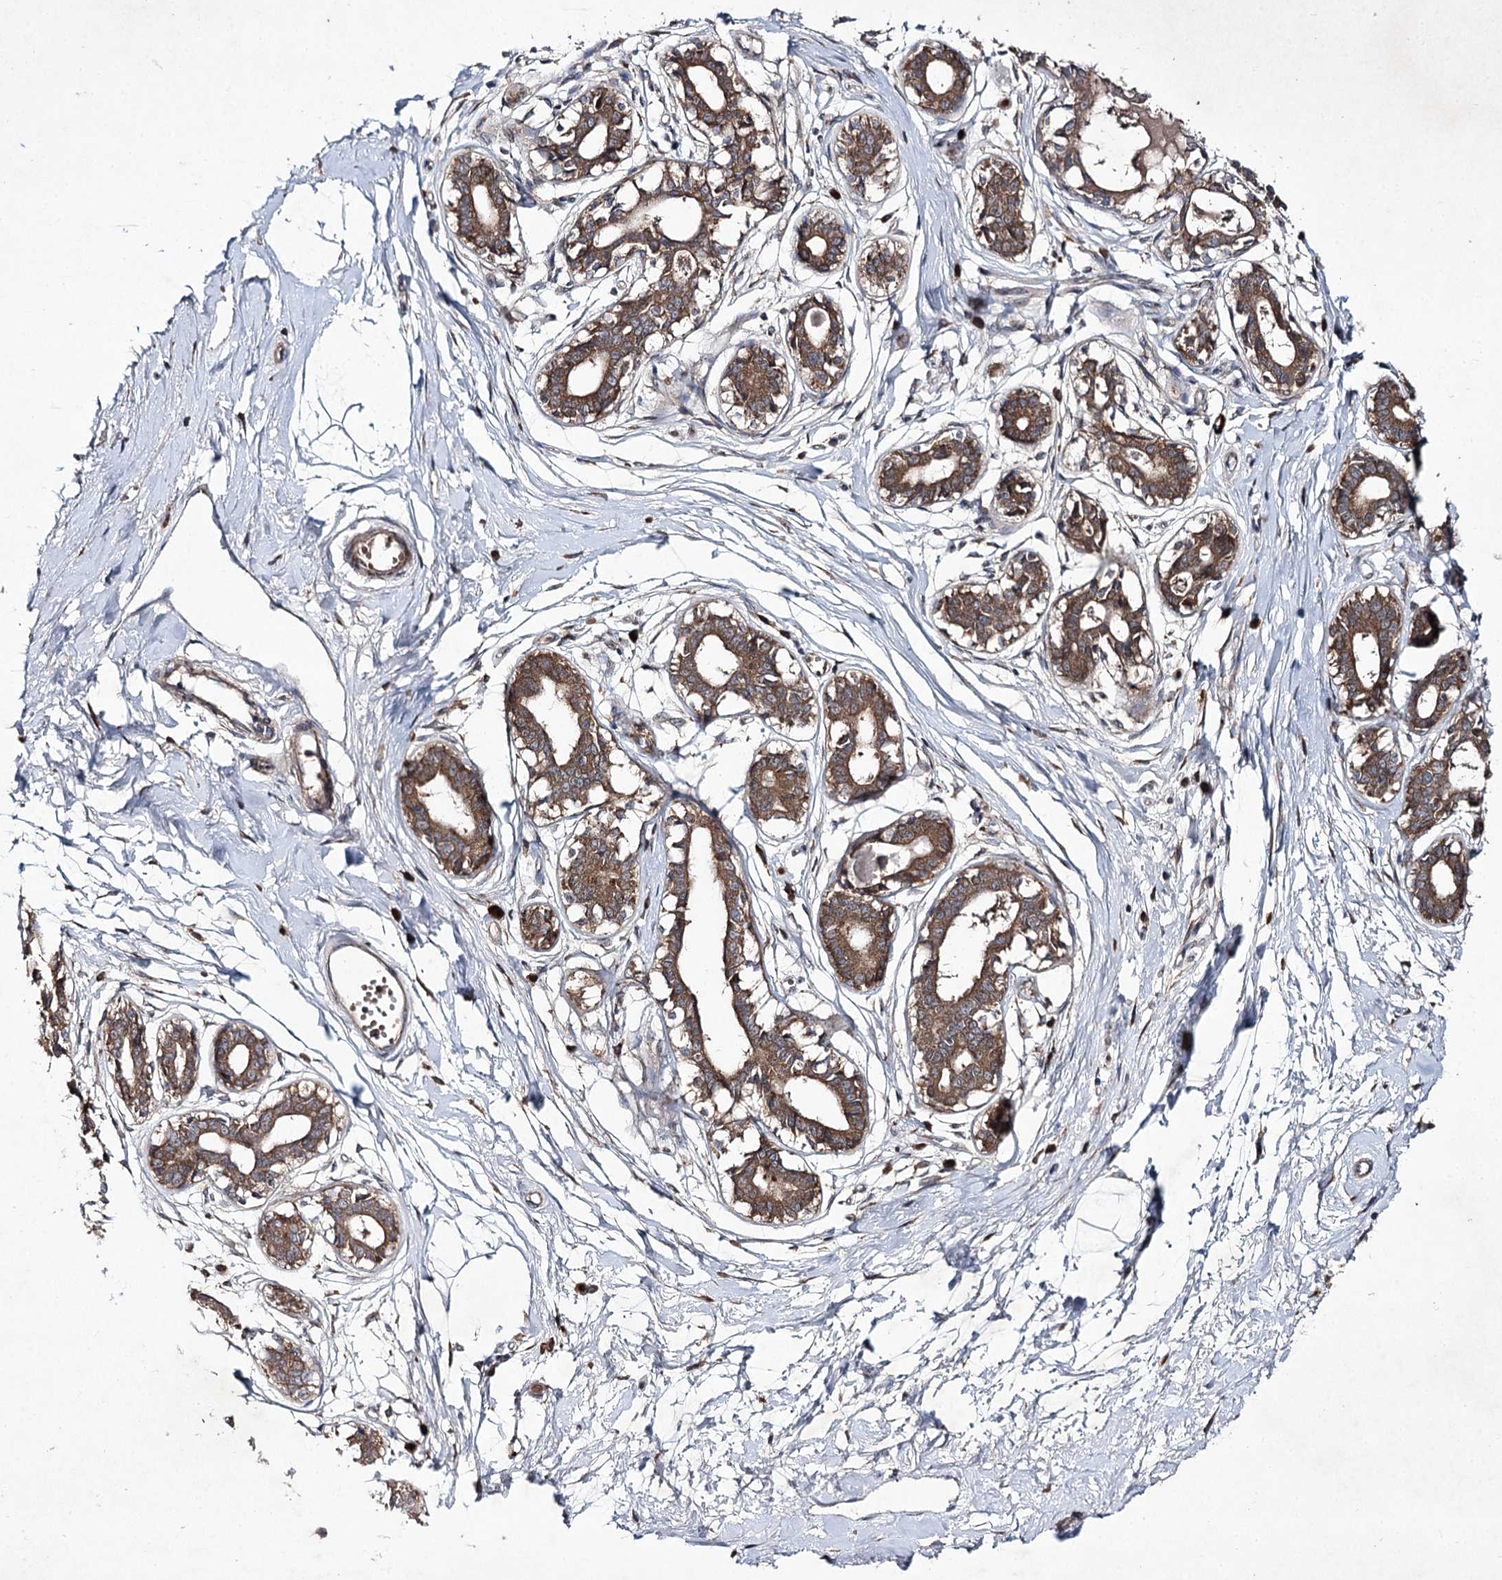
{"staining": {"intensity": "negative", "quantity": "none", "location": "none"}, "tissue": "breast", "cell_type": "Adipocytes", "image_type": "normal", "snomed": [{"axis": "morphology", "description": "Normal tissue, NOS"}, {"axis": "topography", "description": "Breast"}], "caption": "A micrograph of breast stained for a protein demonstrates no brown staining in adipocytes. Nuclei are stained in blue.", "gene": "ALG9", "patient": {"sex": "female", "age": 45}}